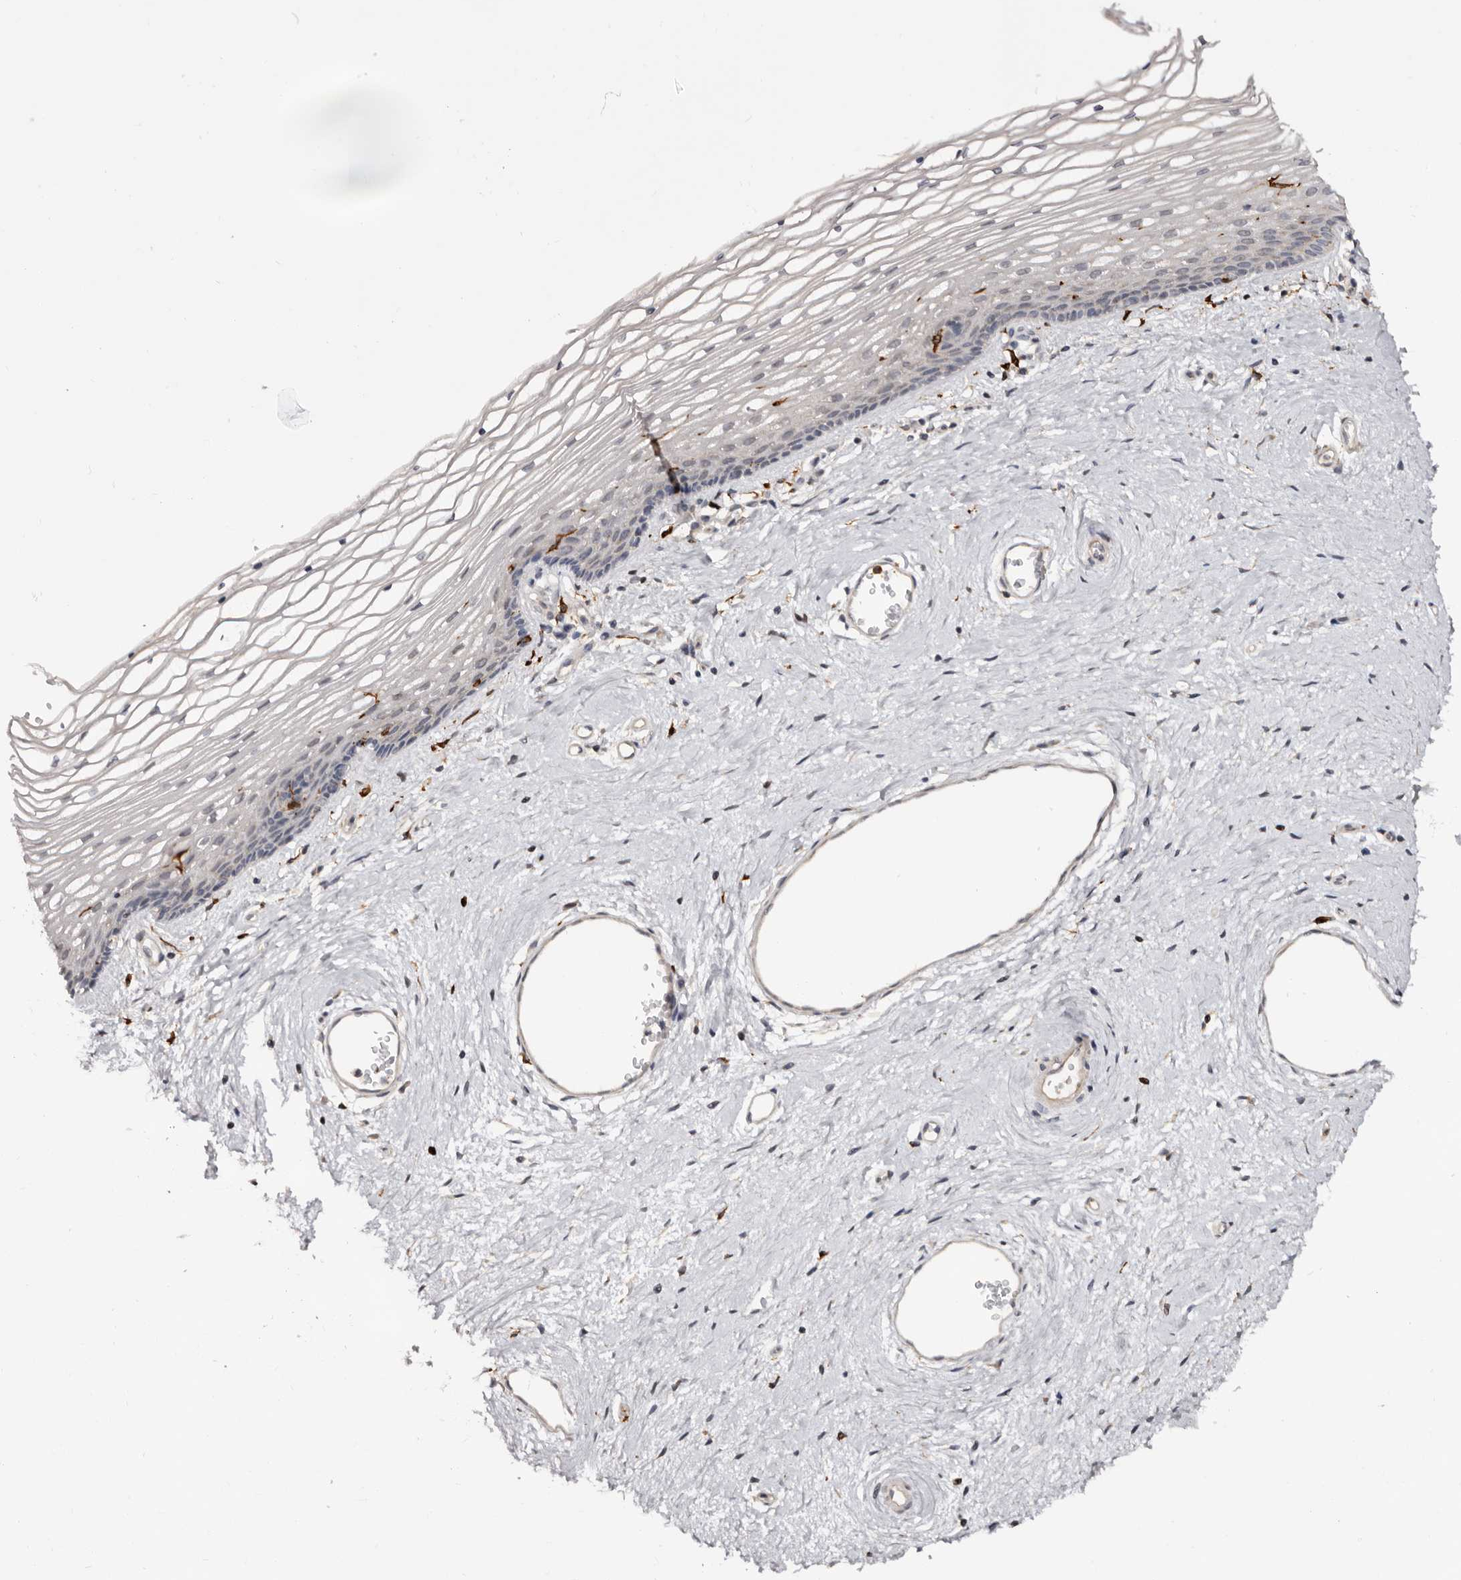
{"staining": {"intensity": "negative", "quantity": "none", "location": "none"}, "tissue": "vagina", "cell_type": "Squamous epithelial cells", "image_type": "normal", "snomed": [{"axis": "morphology", "description": "Normal tissue, NOS"}, {"axis": "topography", "description": "Vagina"}], "caption": "DAB immunohistochemical staining of unremarkable human vagina demonstrates no significant staining in squamous epithelial cells. (DAB (3,3'-diaminobenzidine) immunohistochemistry with hematoxylin counter stain).", "gene": "TNNI1", "patient": {"sex": "female", "age": 46}}